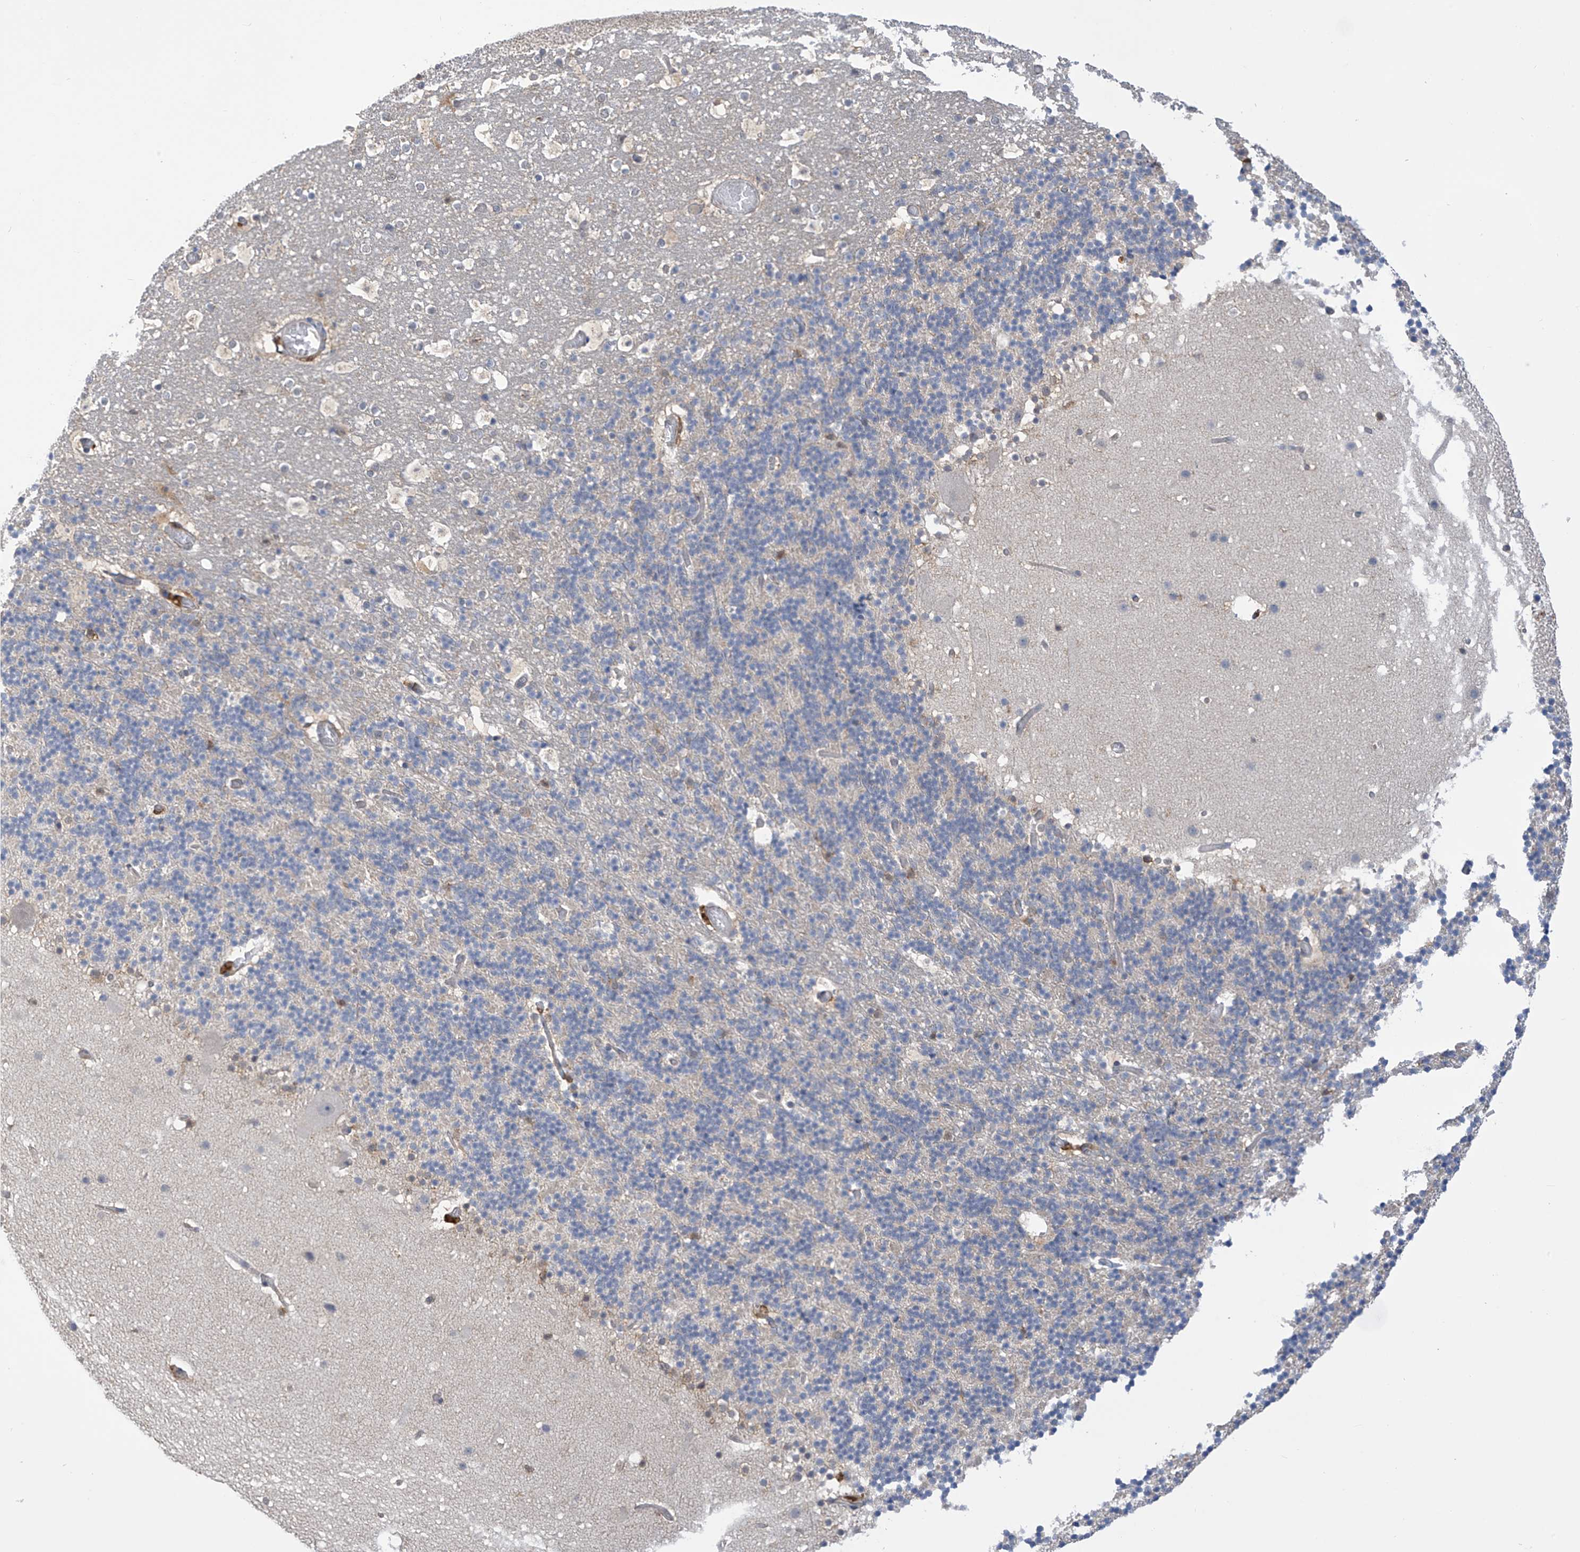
{"staining": {"intensity": "negative", "quantity": "none", "location": "none"}, "tissue": "cerebellum", "cell_type": "Cells in granular layer", "image_type": "normal", "snomed": [{"axis": "morphology", "description": "Normal tissue, NOS"}, {"axis": "topography", "description": "Cerebellum"}], "caption": "The IHC micrograph has no significant expression in cells in granular layer of cerebellum. The staining was performed using DAB (3,3'-diaminobenzidine) to visualize the protein expression in brown, while the nuclei were stained in blue with hematoxylin (Magnification: 20x).", "gene": "IDH1", "patient": {"sex": "male", "age": 57}}